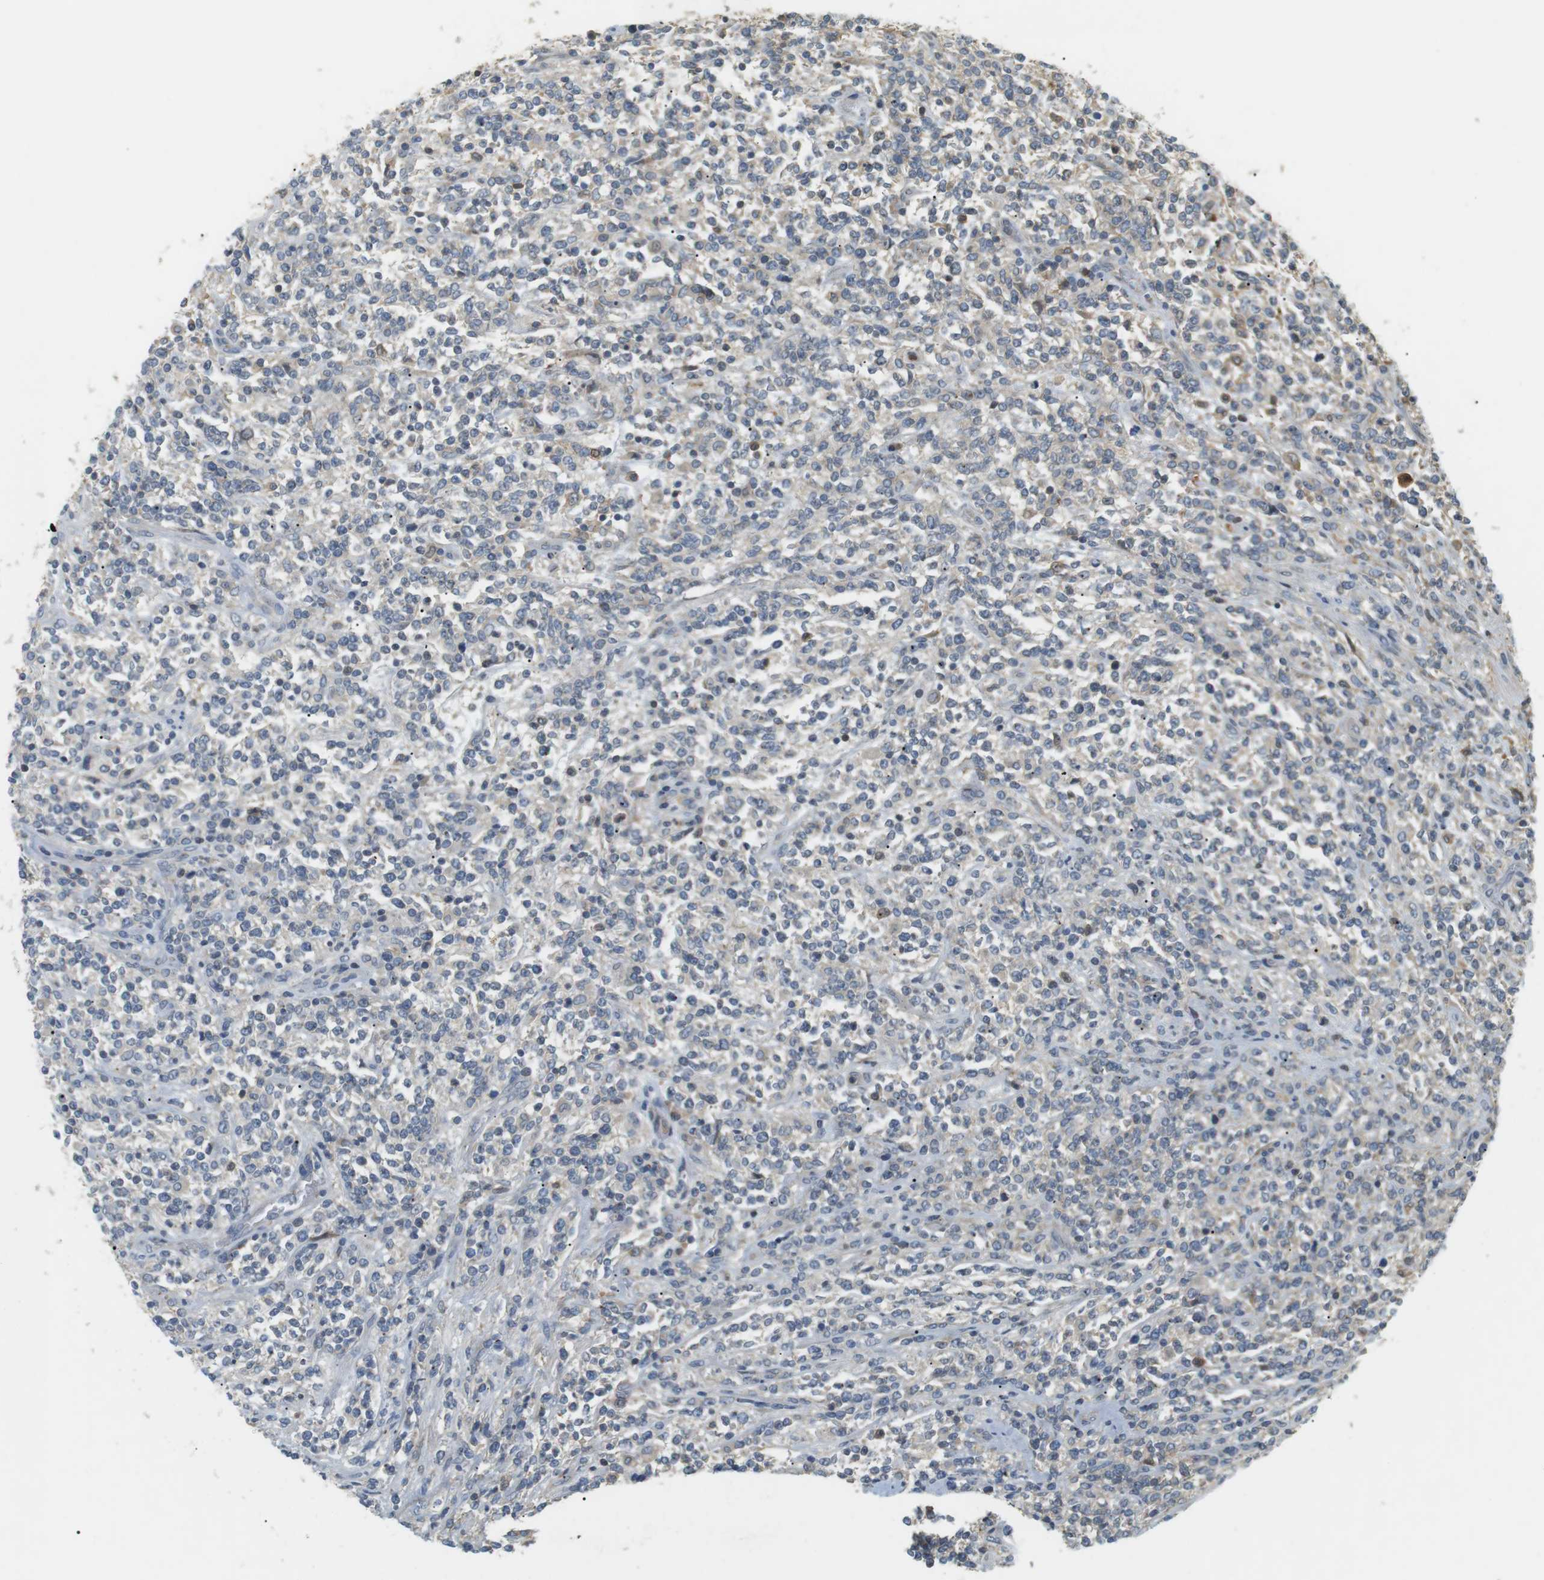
{"staining": {"intensity": "negative", "quantity": "none", "location": "none"}, "tissue": "lymphoma", "cell_type": "Tumor cells", "image_type": "cancer", "snomed": [{"axis": "morphology", "description": "Malignant lymphoma, non-Hodgkin's type, High grade"}, {"axis": "topography", "description": "Soft tissue"}], "caption": "Tumor cells show no significant protein positivity in malignant lymphoma, non-Hodgkin's type (high-grade). (DAB (3,3'-diaminobenzidine) immunohistochemistry visualized using brightfield microscopy, high magnification).", "gene": "P2RY1", "patient": {"sex": "male", "age": 18}}